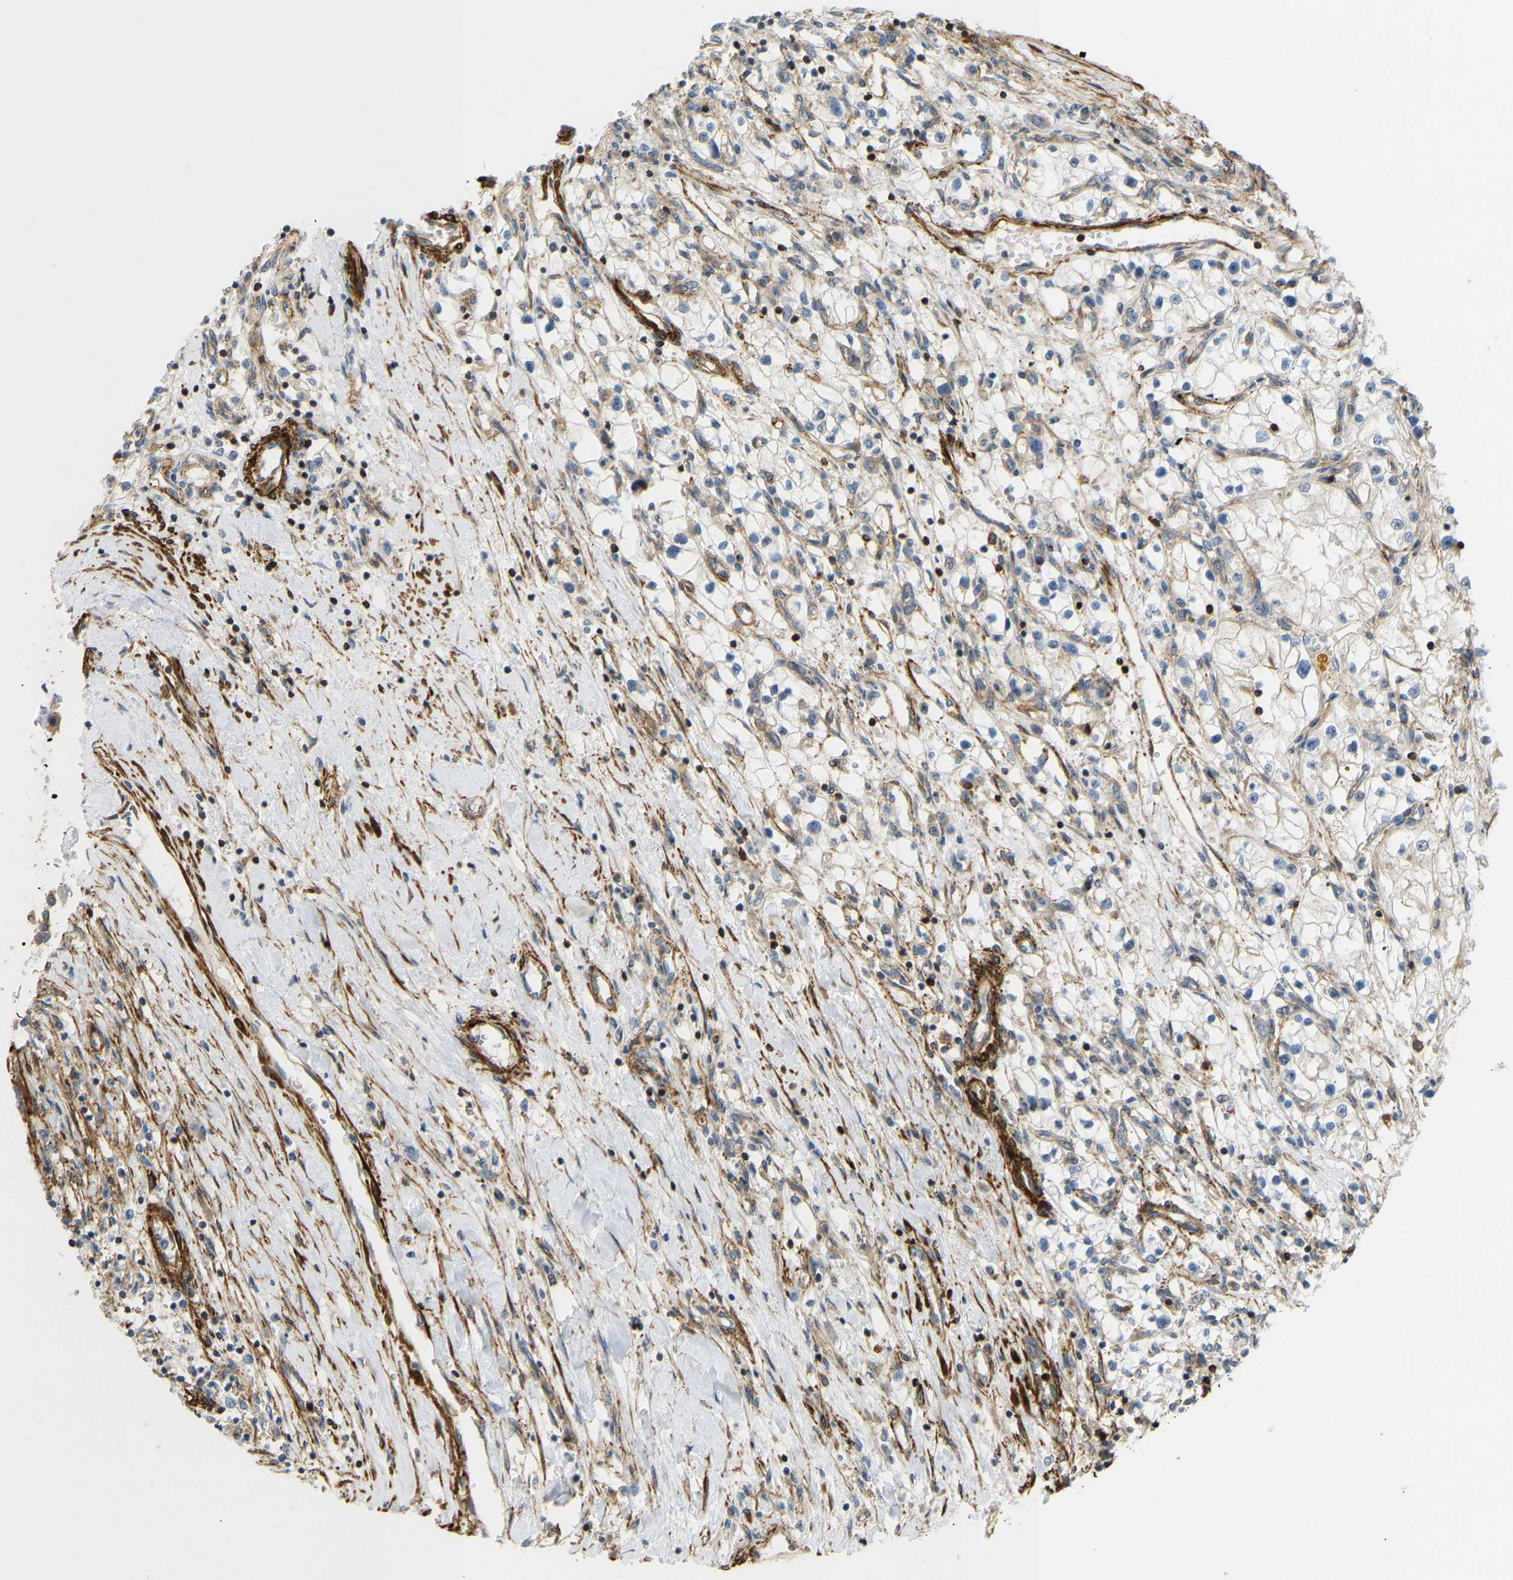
{"staining": {"intensity": "moderate", "quantity": "<25%", "location": "cytoplasmic/membranous"}, "tissue": "renal cancer", "cell_type": "Tumor cells", "image_type": "cancer", "snomed": [{"axis": "morphology", "description": "Adenocarcinoma, NOS"}, {"axis": "topography", "description": "Kidney"}], "caption": "Tumor cells exhibit low levels of moderate cytoplasmic/membranous positivity in about <25% of cells in human renal cancer (adenocarcinoma). (brown staining indicates protein expression, while blue staining denotes nuclei).", "gene": "KIAA1671", "patient": {"sex": "male", "age": 68}}